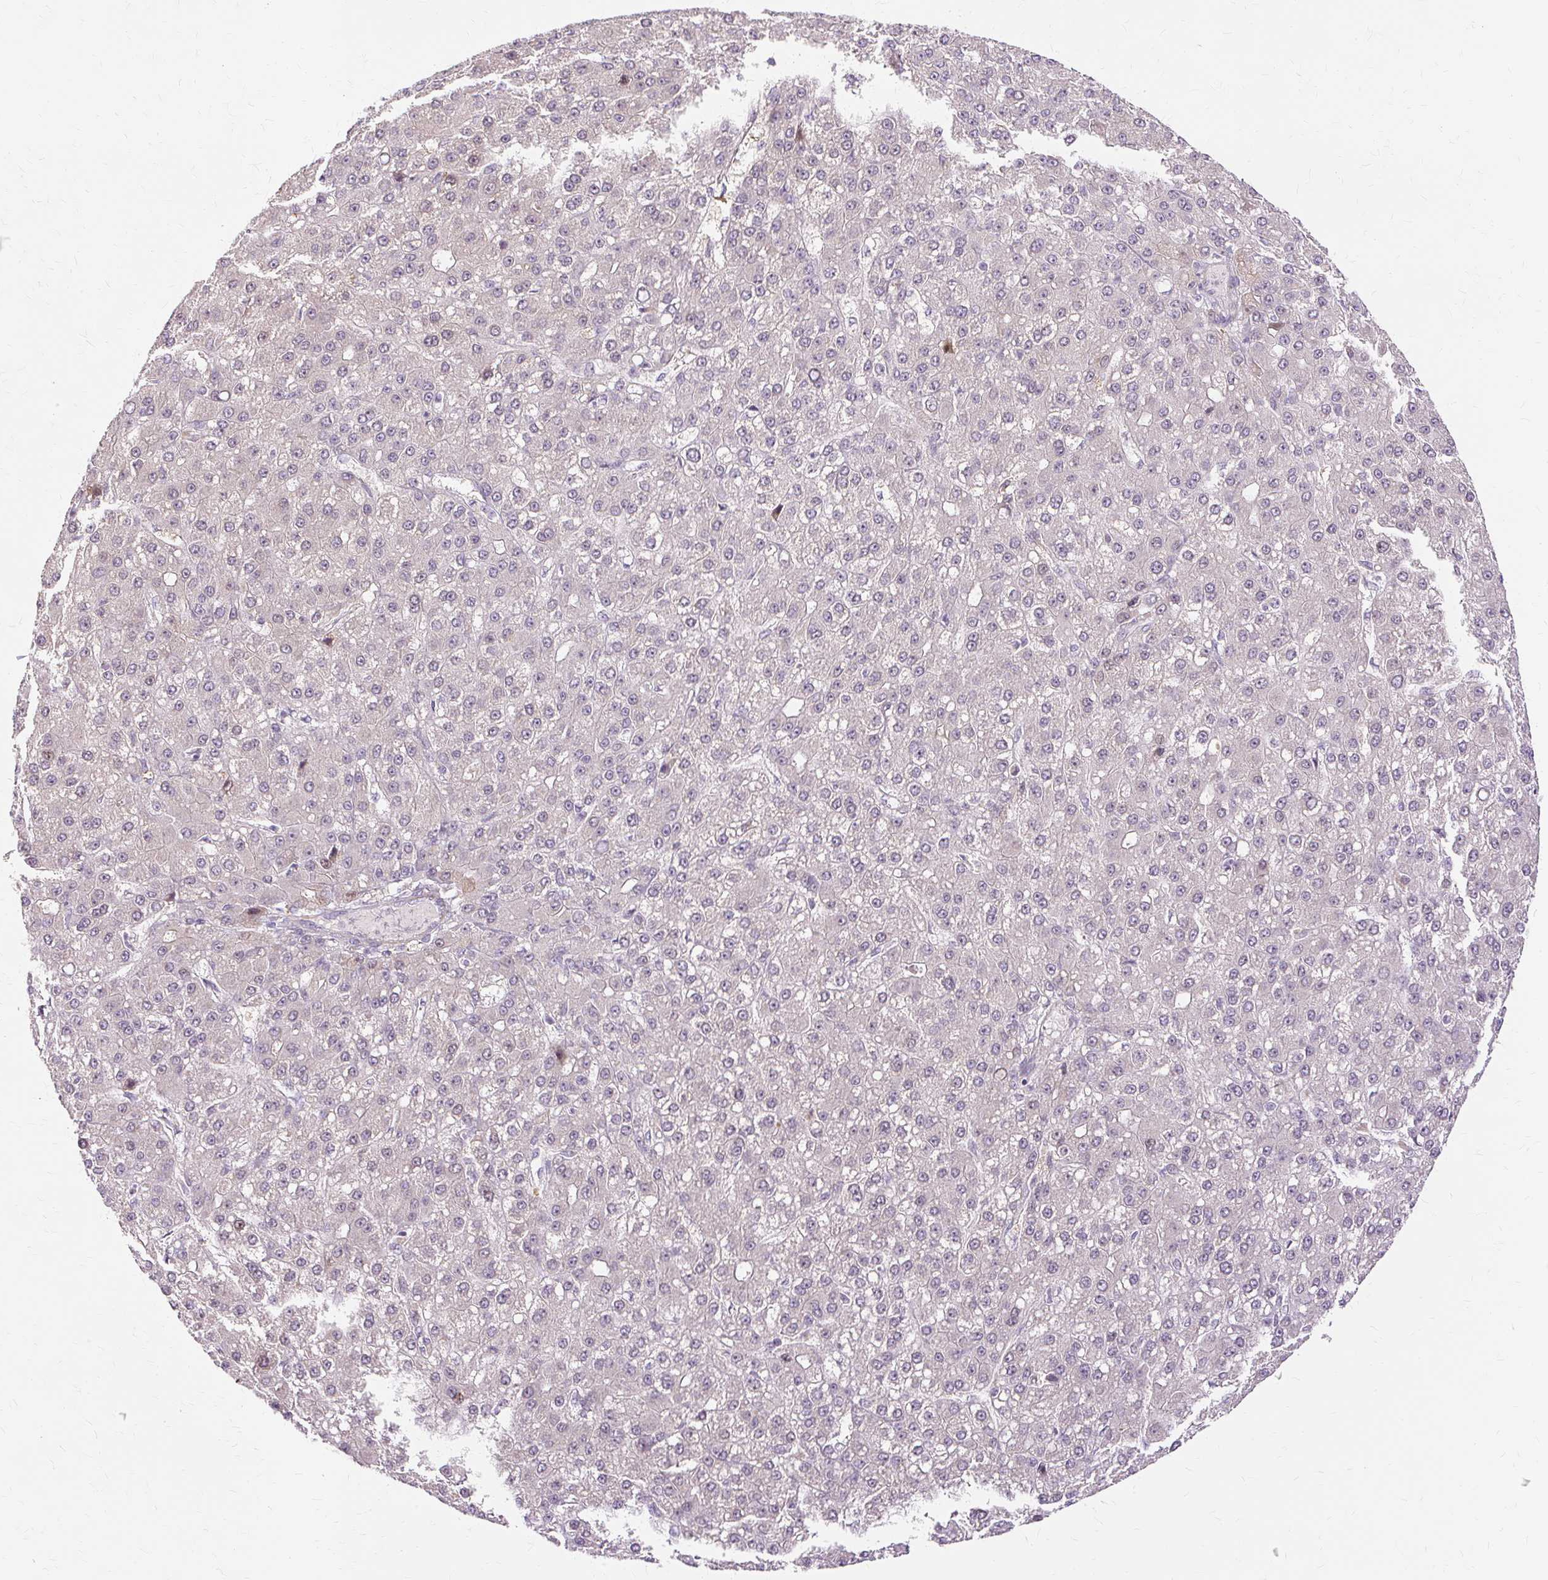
{"staining": {"intensity": "weak", "quantity": "<25%", "location": "nuclear"}, "tissue": "liver cancer", "cell_type": "Tumor cells", "image_type": "cancer", "snomed": [{"axis": "morphology", "description": "Carcinoma, Hepatocellular, NOS"}, {"axis": "topography", "description": "Liver"}], "caption": "There is no significant staining in tumor cells of hepatocellular carcinoma (liver).", "gene": "MMACHC", "patient": {"sex": "male", "age": 67}}